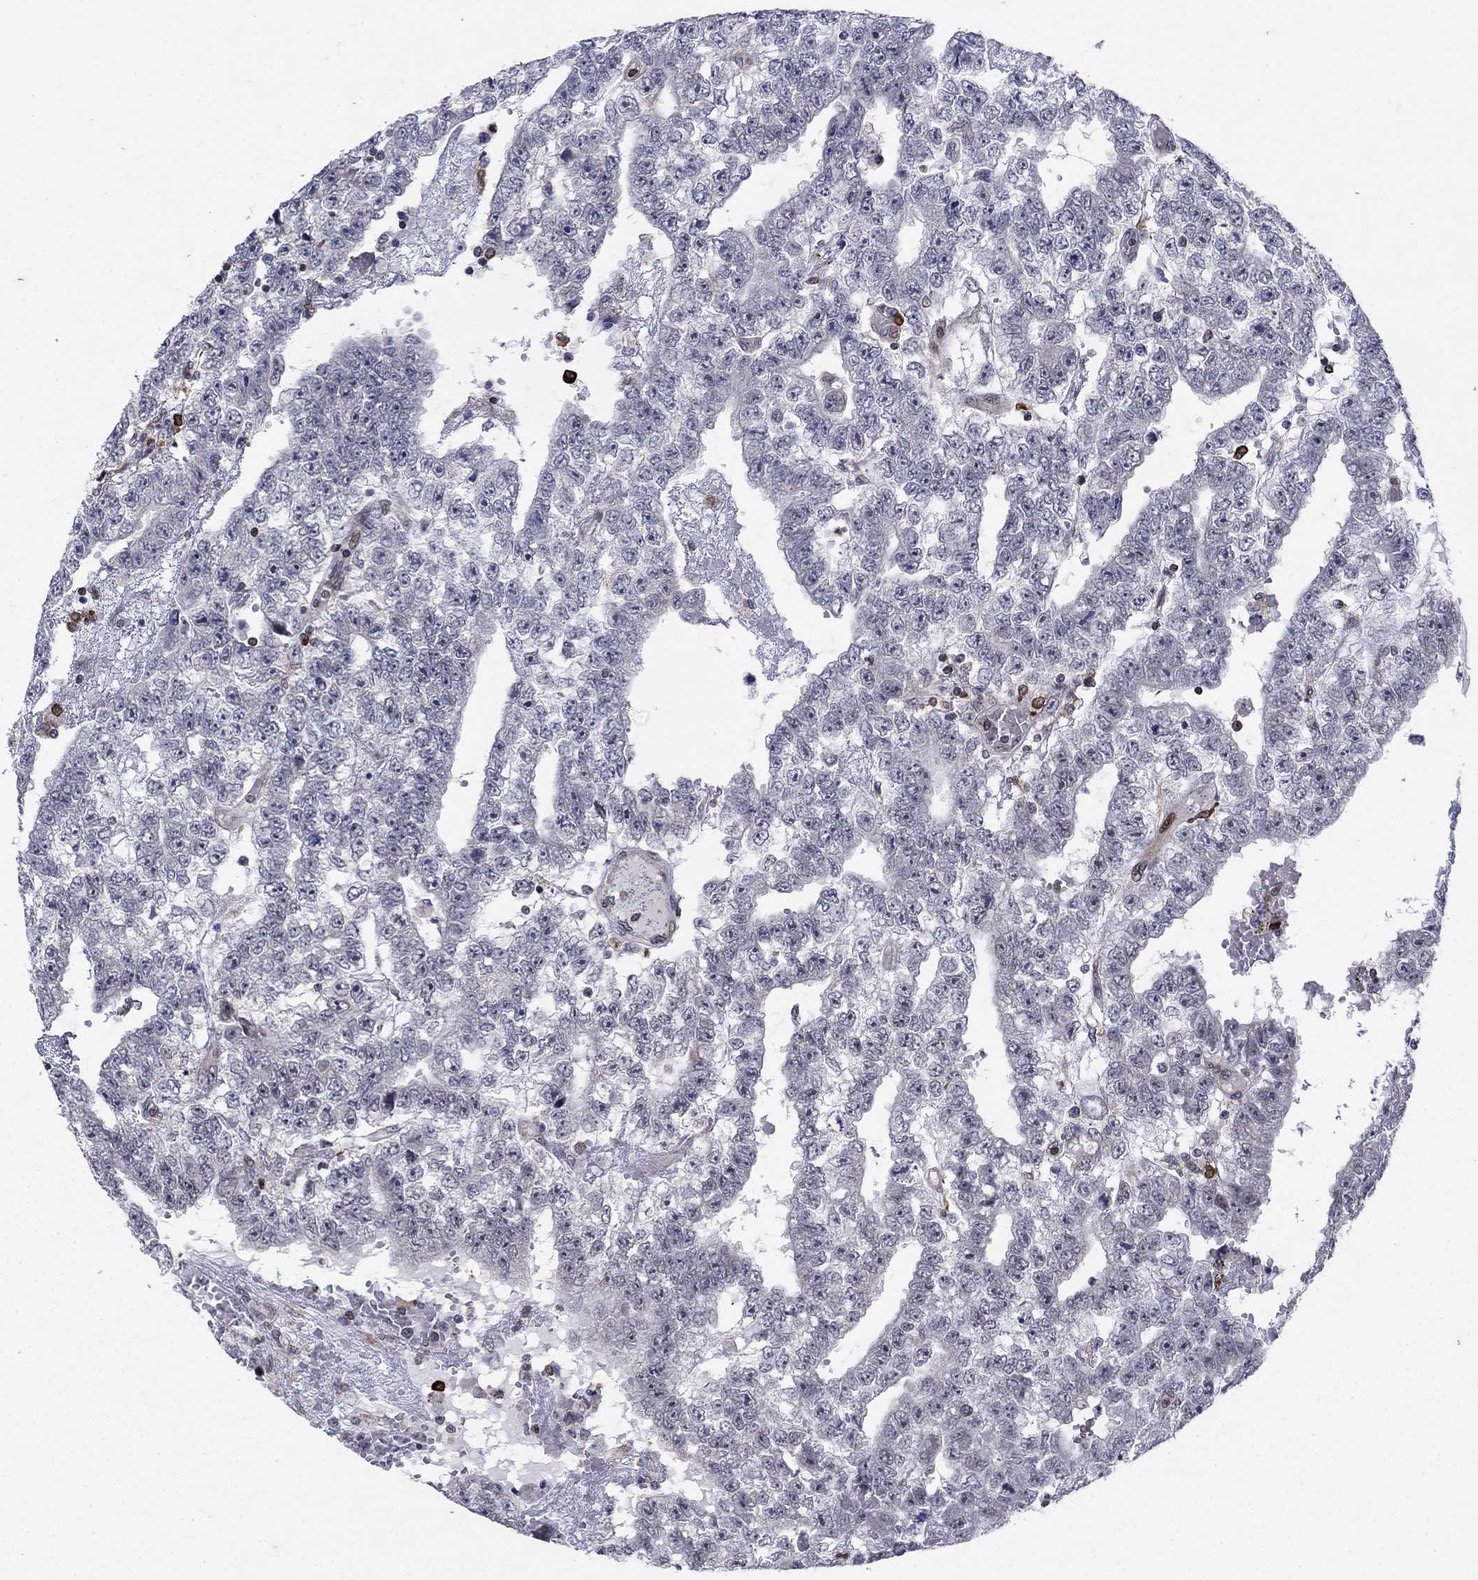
{"staining": {"intensity": "negative", "quantity": "none", "location": "none"}, "tissue": "testis cancer", "cell_type": "Tumor cells", "image_type": "cancer", "snomed": [{"axis": "morphology", "description": "Carcinoma, Embryonal, NOS"}, {"axis": "topography", "description": "Testis"}], "caption": "Immunohistochemical staining of human testis cancer reveals no significant expression in tumor cells. Brightfield microscopy of IHC stained with DAB (3,3'-diaminobenzidine) (brown) and hematoxylin (blue), captured at high magnification.", "gene": "DHRS7", "patient": {"sex": "male", "age": 25}}